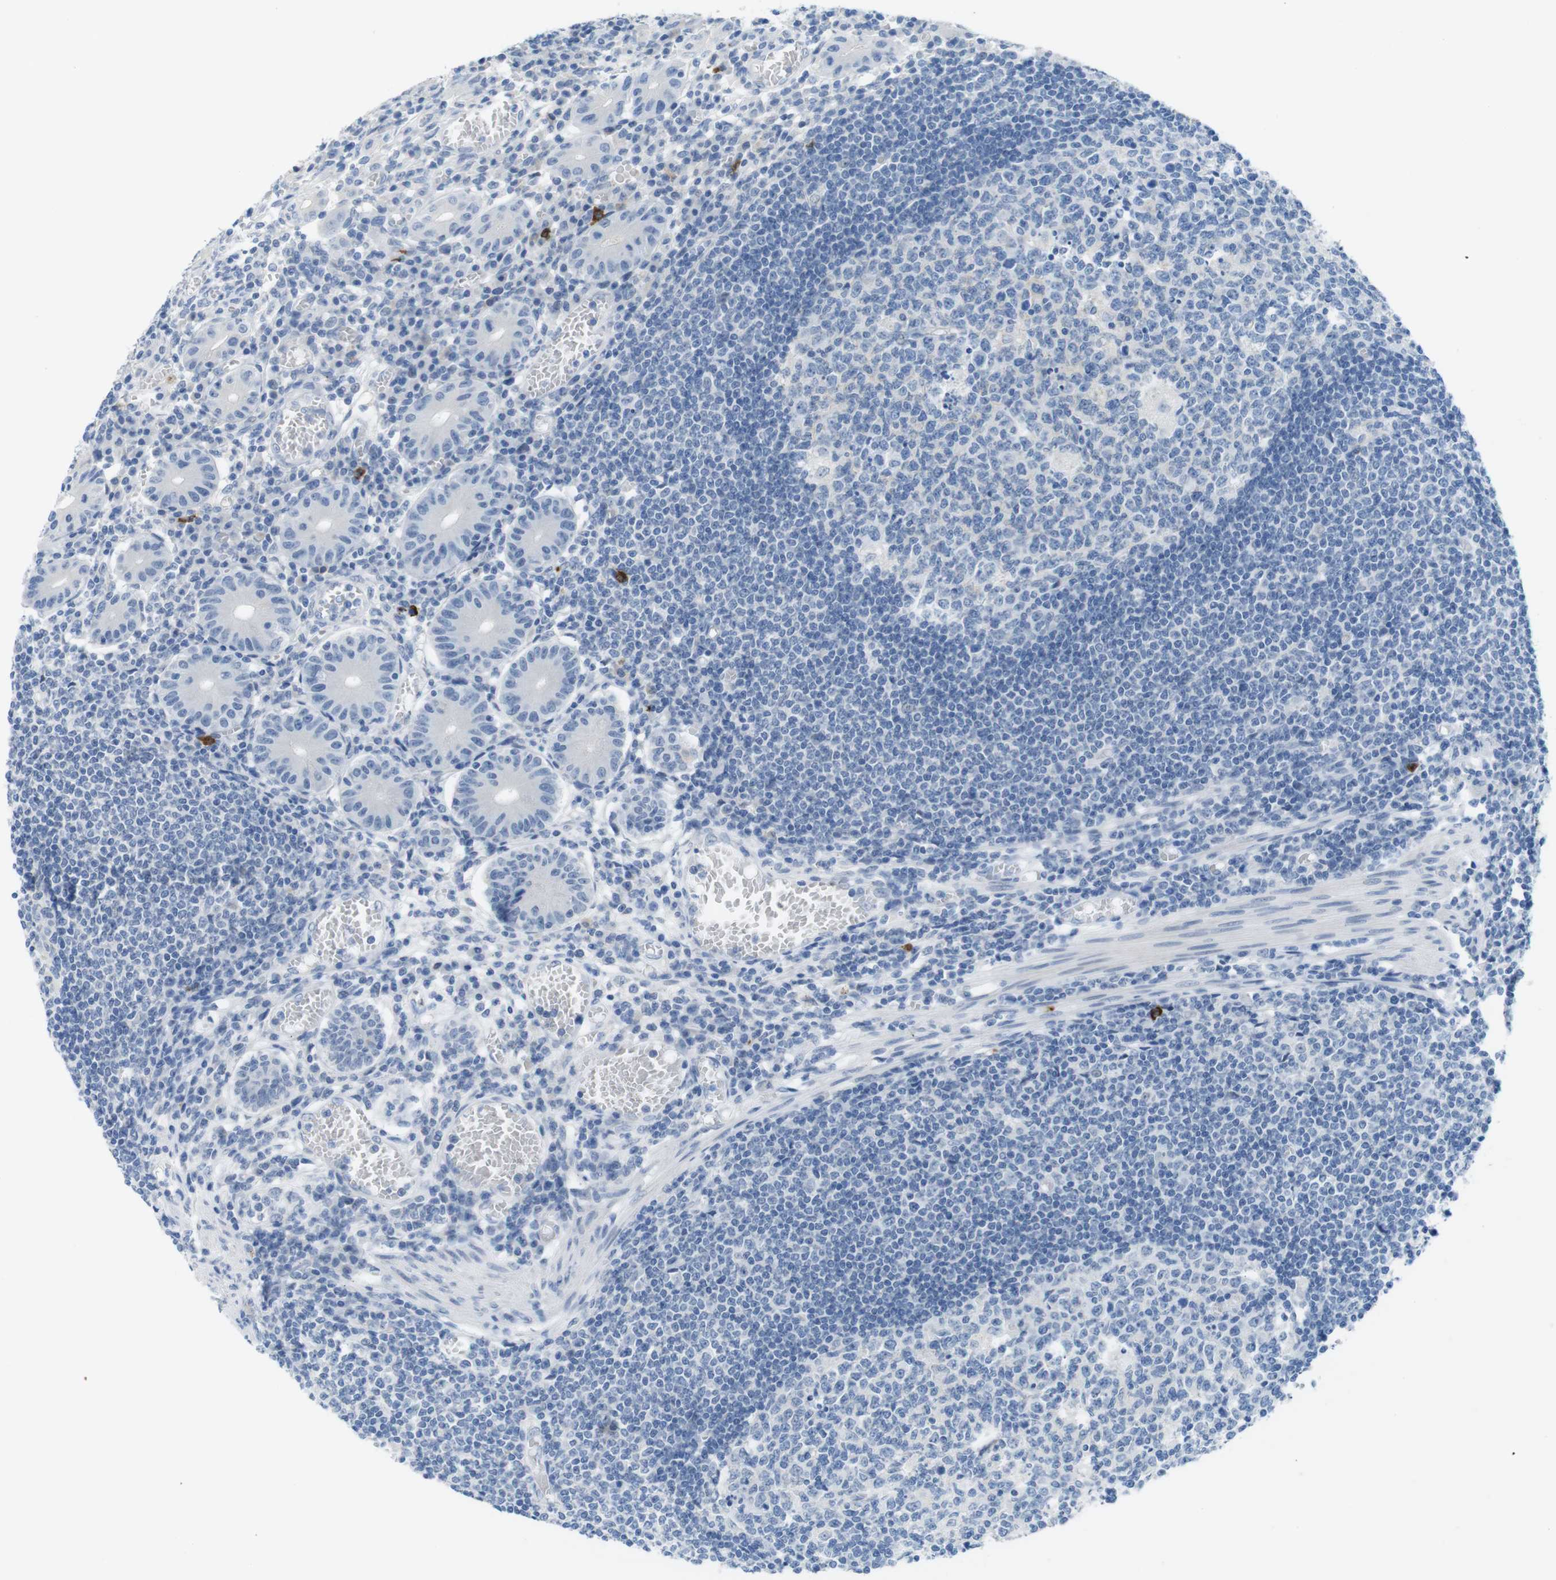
{"staining": {"intensity": "weak", "quantity": "<25%", "location": "cytoplasmic/membranous"}, "tissue": "small intestine", "cell_type": "Glandular cells", "image_type": "normal", "snomed": [{"axis": "morphology", "description": "Normal tissue, NOS"}, {"axis": "morphology", "description": "Cystadenocarcinoma, serous, Metastatic site"}, {"axis": "topography", "description": "Small intestine"}], "caption": "A histopathology image of human small intestine is negative for staining in glandular cells. (DAB (3,3'-diaminobenzidine) immunohistochemistry, high magnification).", "gene": "OPN1SW", "patient": {"sex": "female", "age": 61}}